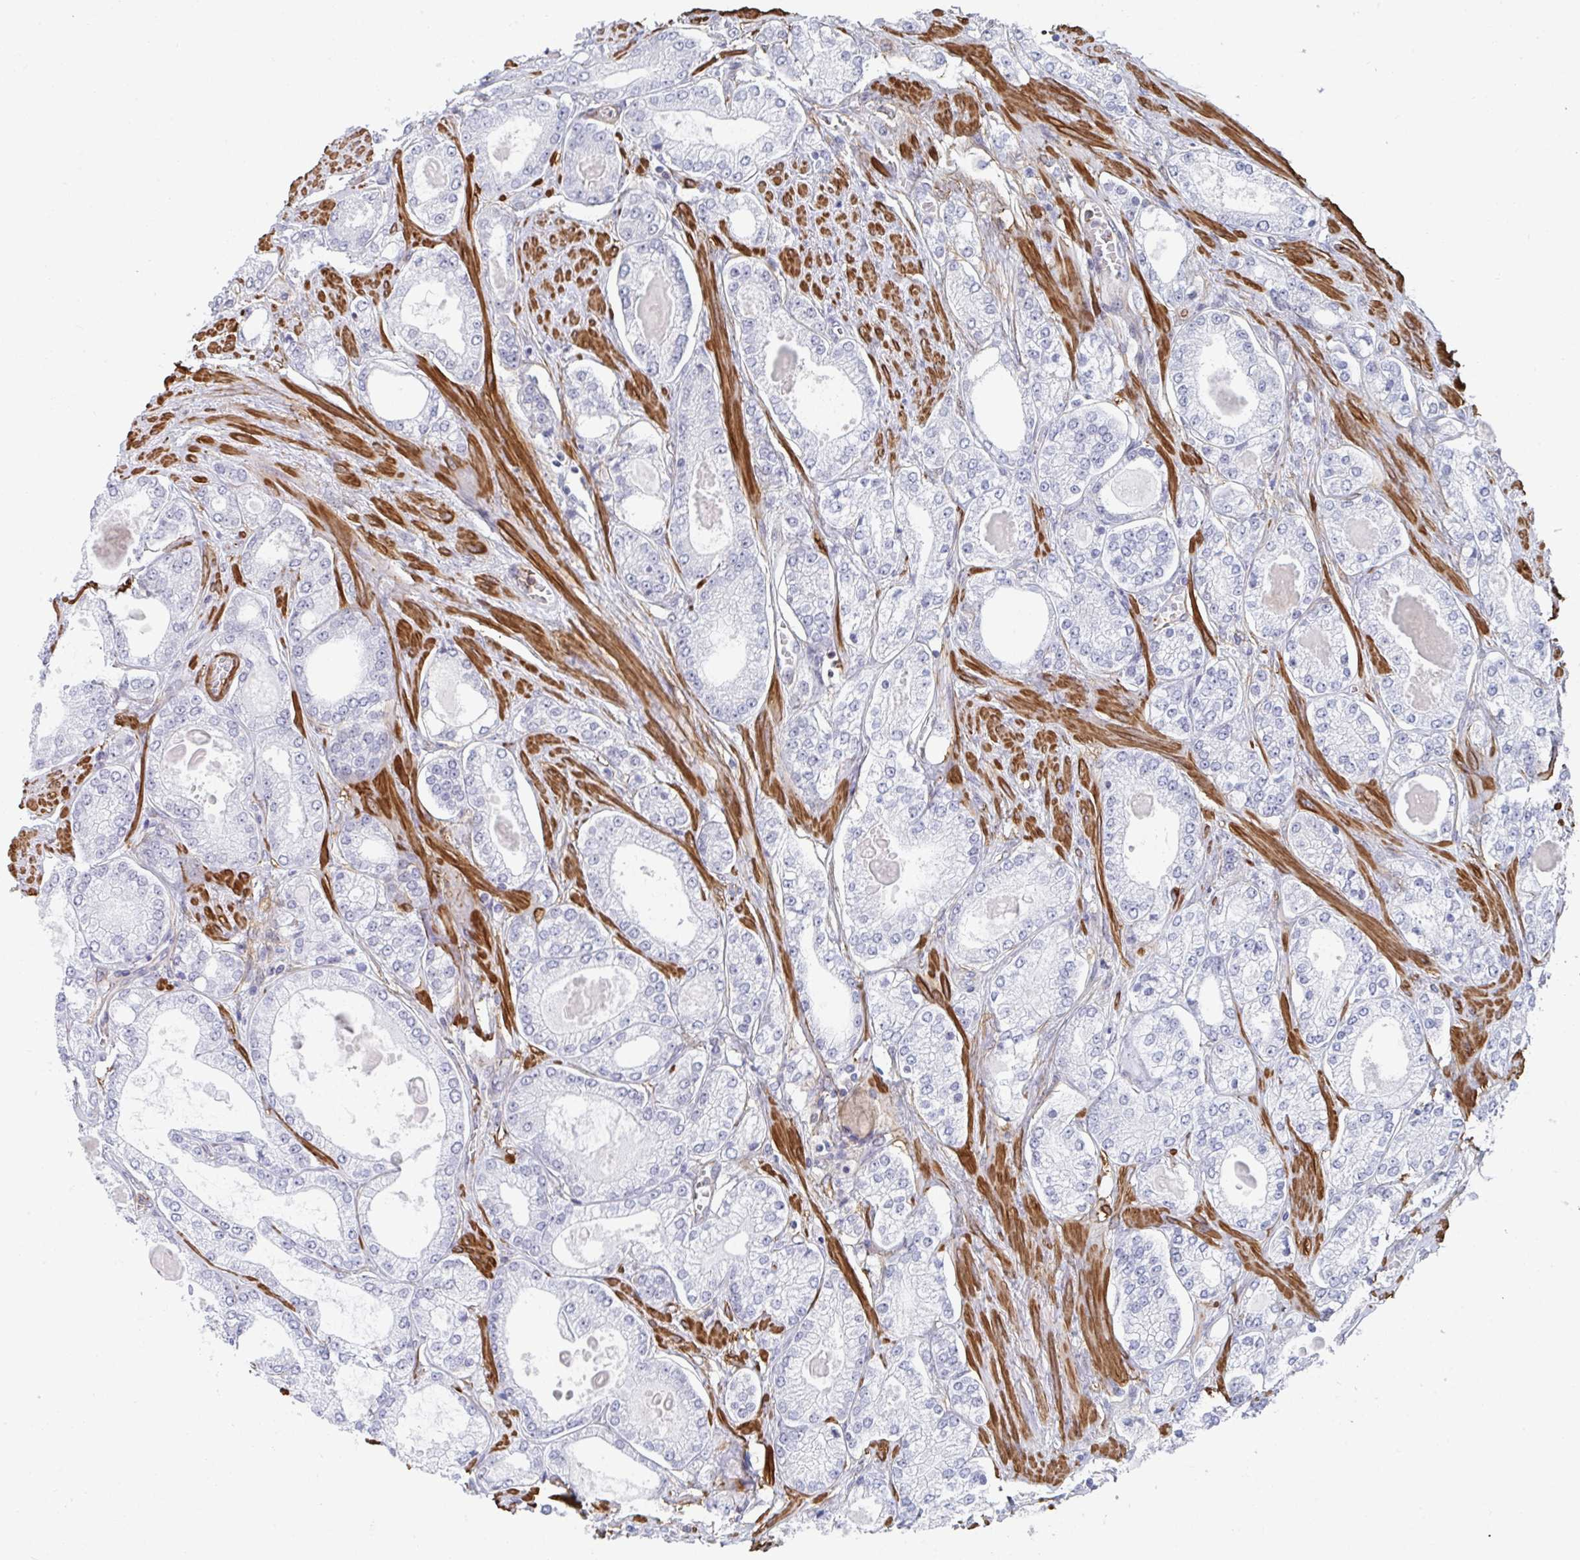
{"staining": {"intensity": "negative", "quantity": "none", "location": "none"}, "tissue": "prostate cancer", "cell_type": "Tumor cells", "image_type": "cancer", "snomed": [{"axis": "morphology", "description": "Adenocarcinoma, High grade"}, {"axis": "topography", "description": "Prostate"}], "caption": "High-grade adenocarcinoma (prostate) was stained to show a protein in brown. There is no significant staining in tumor cells.", "gene": "NEURL4", "patient": {"sex": "male", "age": 68}}